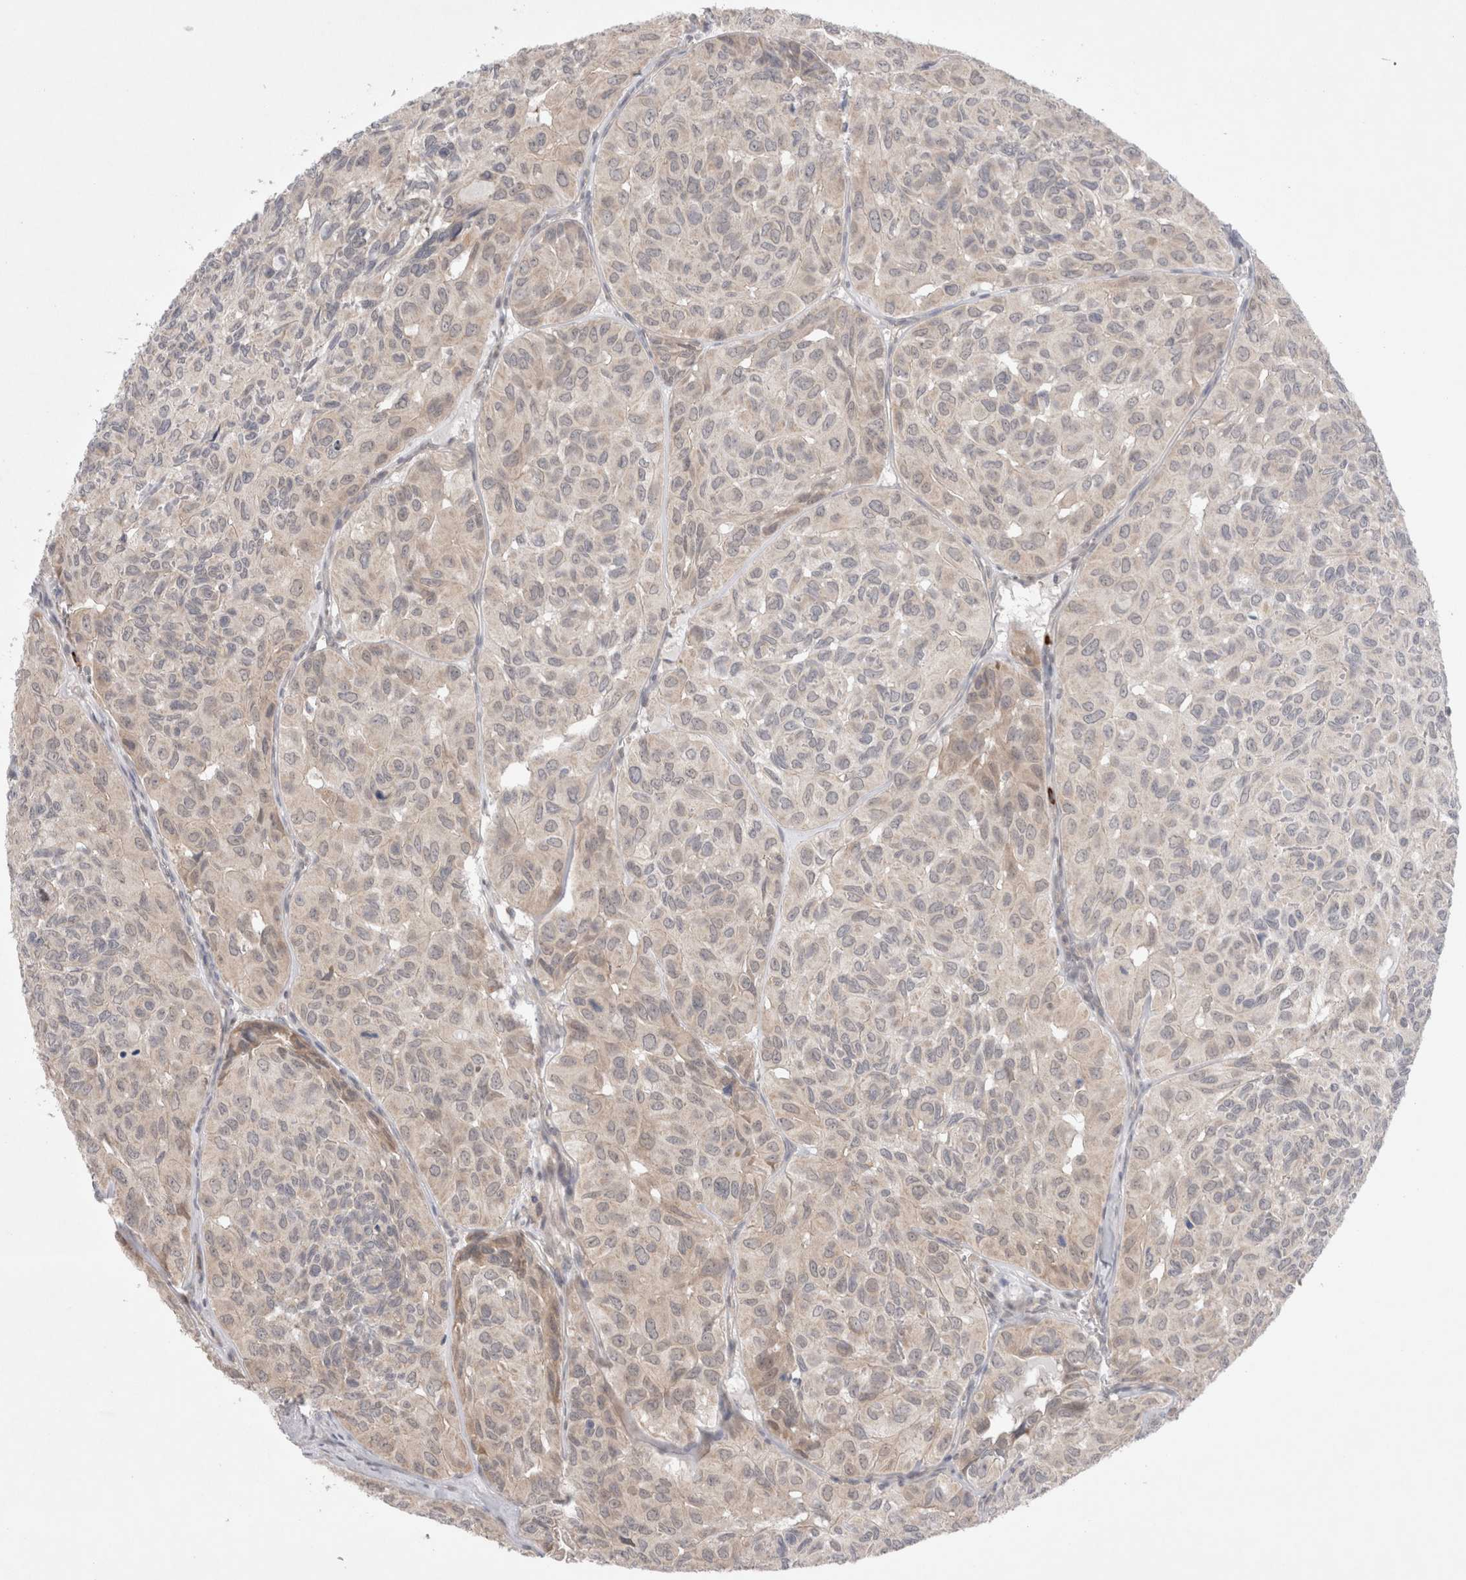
{"staining": {"intensity": "weak", "quantity": "<25%", "location": "cytoplasmic/membranous"}, "tissue": "head and neck cancer", "cell_type": "Tumor cells", "image_type": "cancer", "snomed": [{"axis": "morphology", "description": "Adenocarcinoma, NOS"}, {"axis": "topography", "description": "Salivary gland, NOS"}, {"axis": "topography", "description": "Head-Neck"}], "caption": "This is a histopathology image of immunohistochemistry staining of head and neck cancer, which shows no expression in tumor cells.", "gene": "GSDMB", "patient": {"sex": "female", "age": 76}}